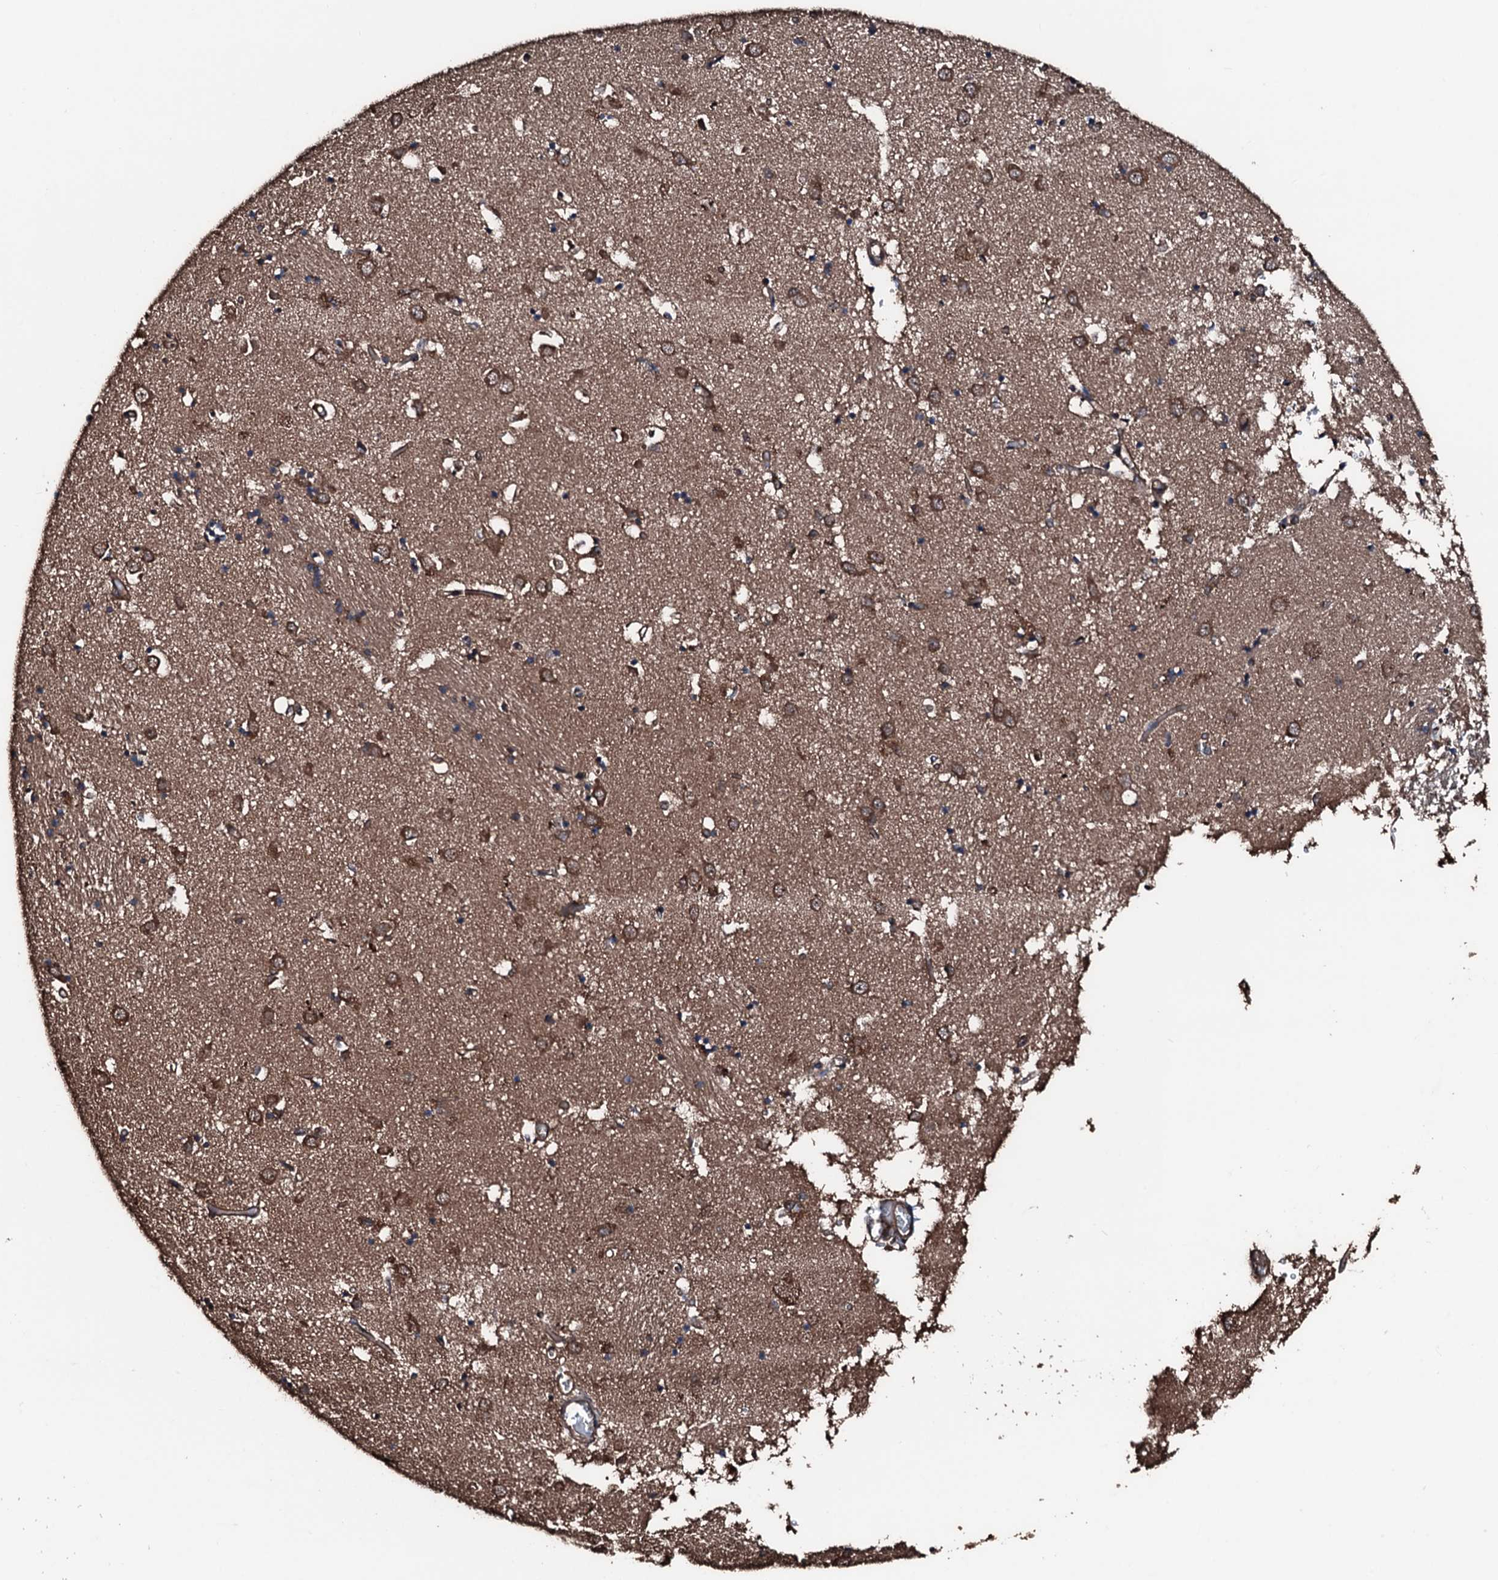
{"staining": {"intensity": "moderate", "quantity": "25%-75%", "location": "cytoplasmic/membranous"}, "tissue": "caudate", "cell_type": "Glial cells", "image_type": "normal", "snomed": [{"axis": "morphology", "description": "Normal tissue, NOS"}, {"axis": "topography", "description": "Lateral ventricle wall"}], "caption": "Caudate stained for a protein (brown) exhibits moderate cytoplasmic/membranous positive positivity in about 25%-75% of glial cells.", "gene": "KIF18A", "patient": {"sex": "male", "age": 70}}